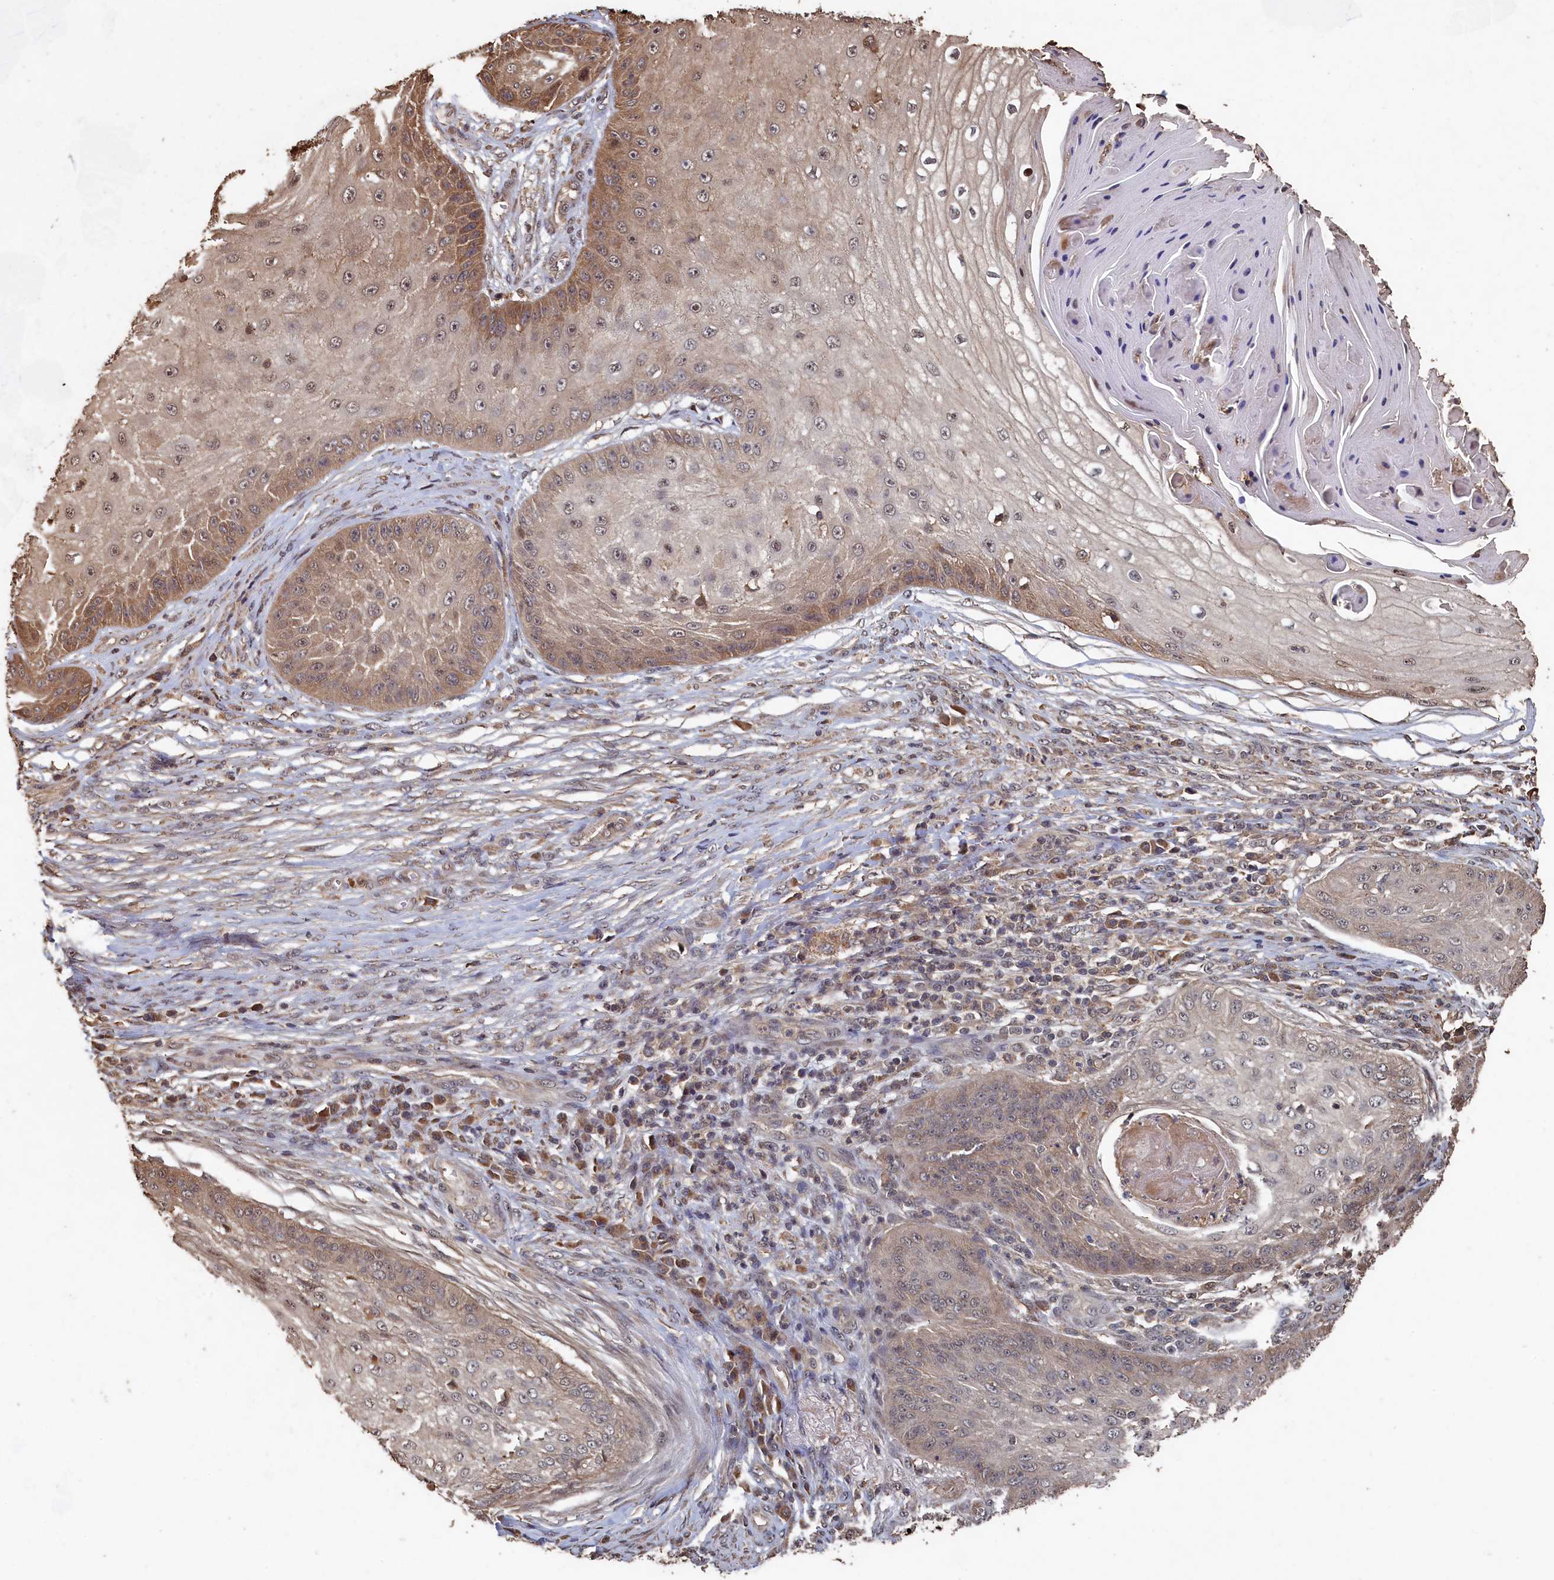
{"staining": {"intensity": "weak", "quantity": ">75%", "location": "cytoplasmic/membranous"}, "tissue": "skin cancer", "cell_type": "Tumor cells", "image_type": "cancer", "snomed": [{"axis": "morphology", "description": "Squamous cell carcinoma, NOS"}, {"axis": "topography", "description": "Skin"}], "caption": "Immunohistochemical staining of human skin squamous cell carcinoma reveals low levels of weak cytoplasmic/membranous expression in approximately >75% of tumor cells.", "gene": "PIGN", "patient": {"sex": "male", "age": 70}}